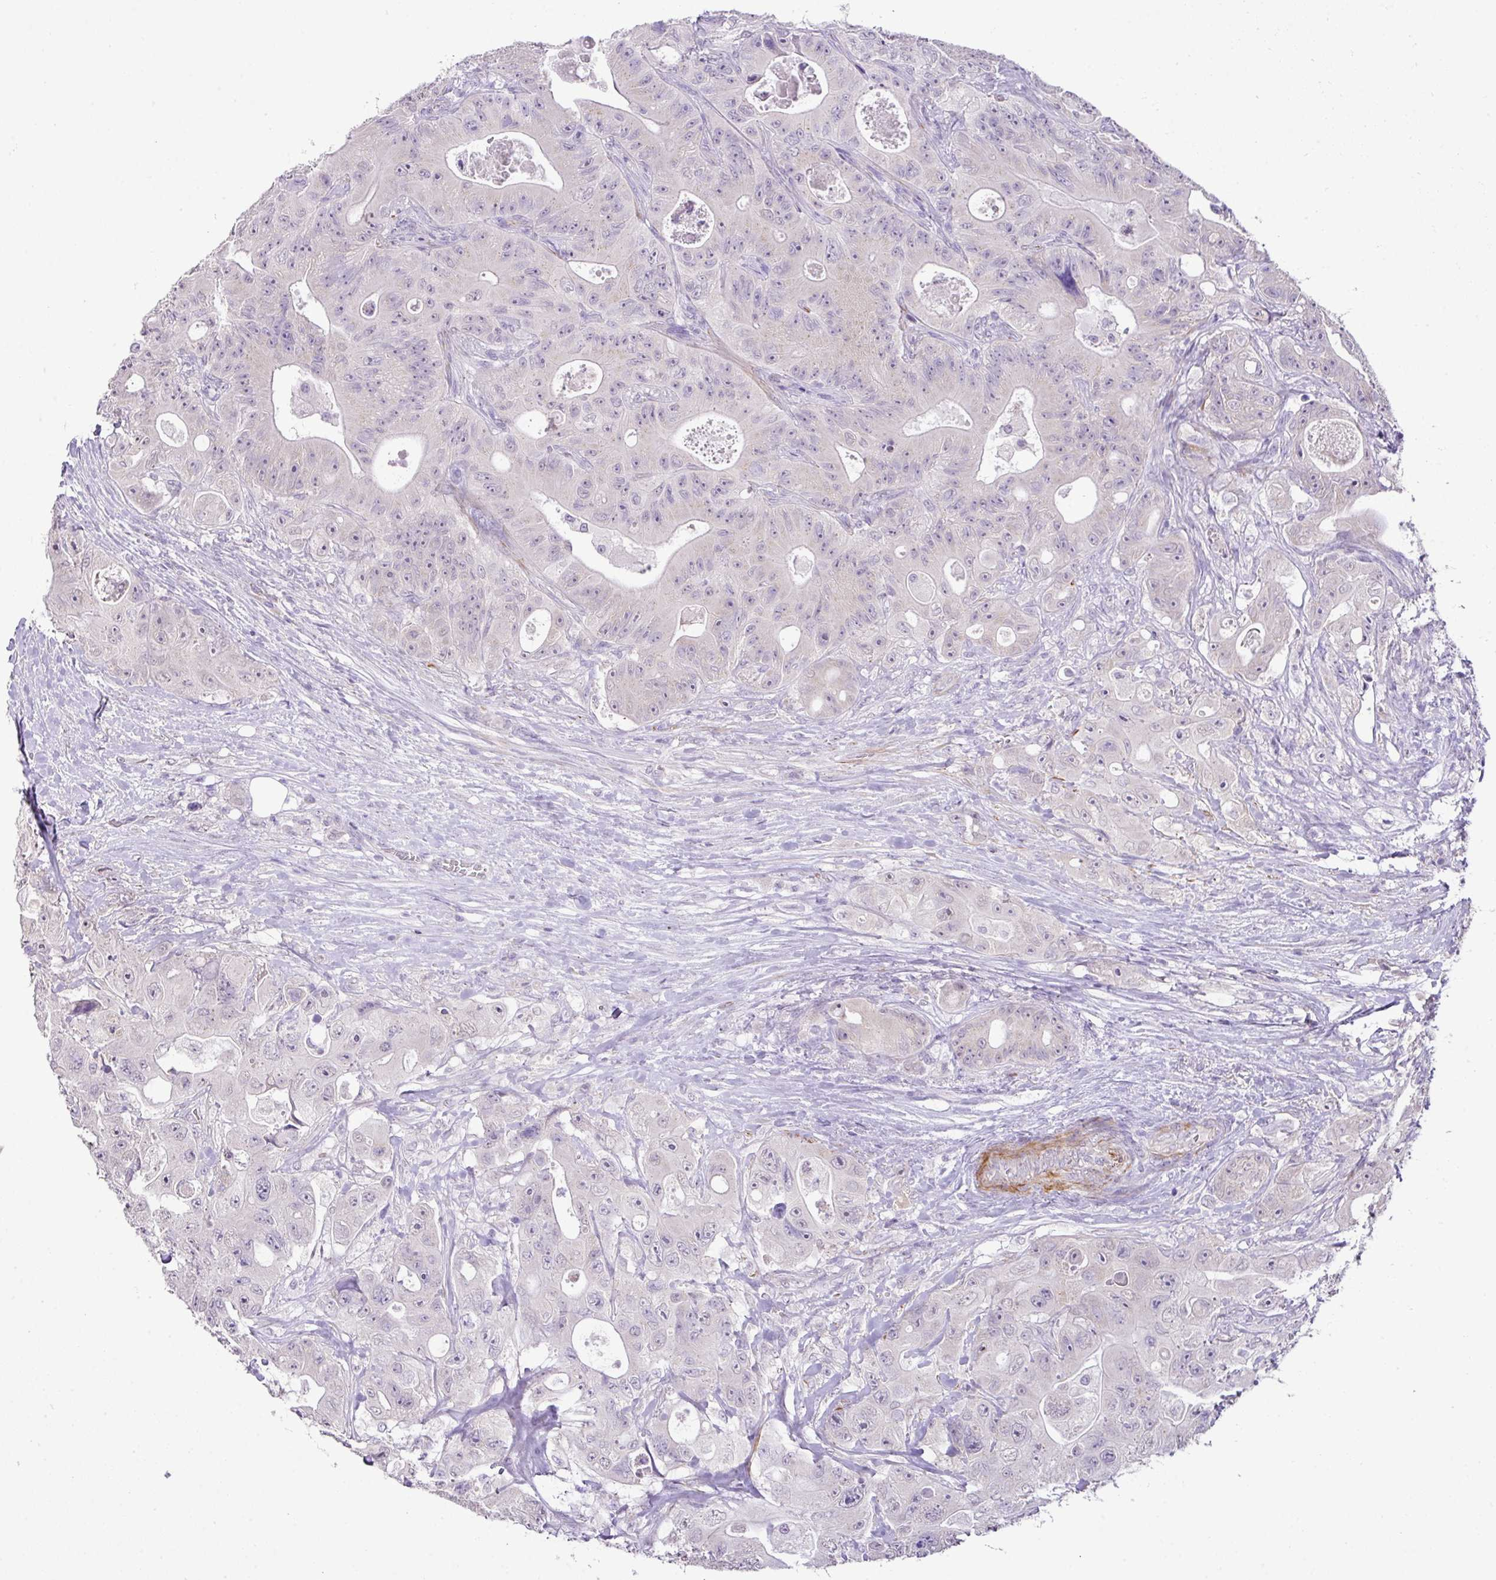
{"staining": {"intensity": "negative", "quantity": "none", "location": "none"}, "tissue": "colorectal cancer", "cell_type": "Tumor cells", "image_type": "cancer", "snomed": [{"axis": "morphology", "description": "Adenocarcinoma, NOS"}, {"axis": "topography", "description": "Colon"}], "caption": "There is no significant expression in tumor cells of colorectal cancer (adenocarcinoma). (DAB (3,3'-diaminobenzidine) immunohistochemistry visualized using brightfield microscopy, high magnification).", "gene": "DIP2A", "patient": {"sex": "female", "age": 46}}